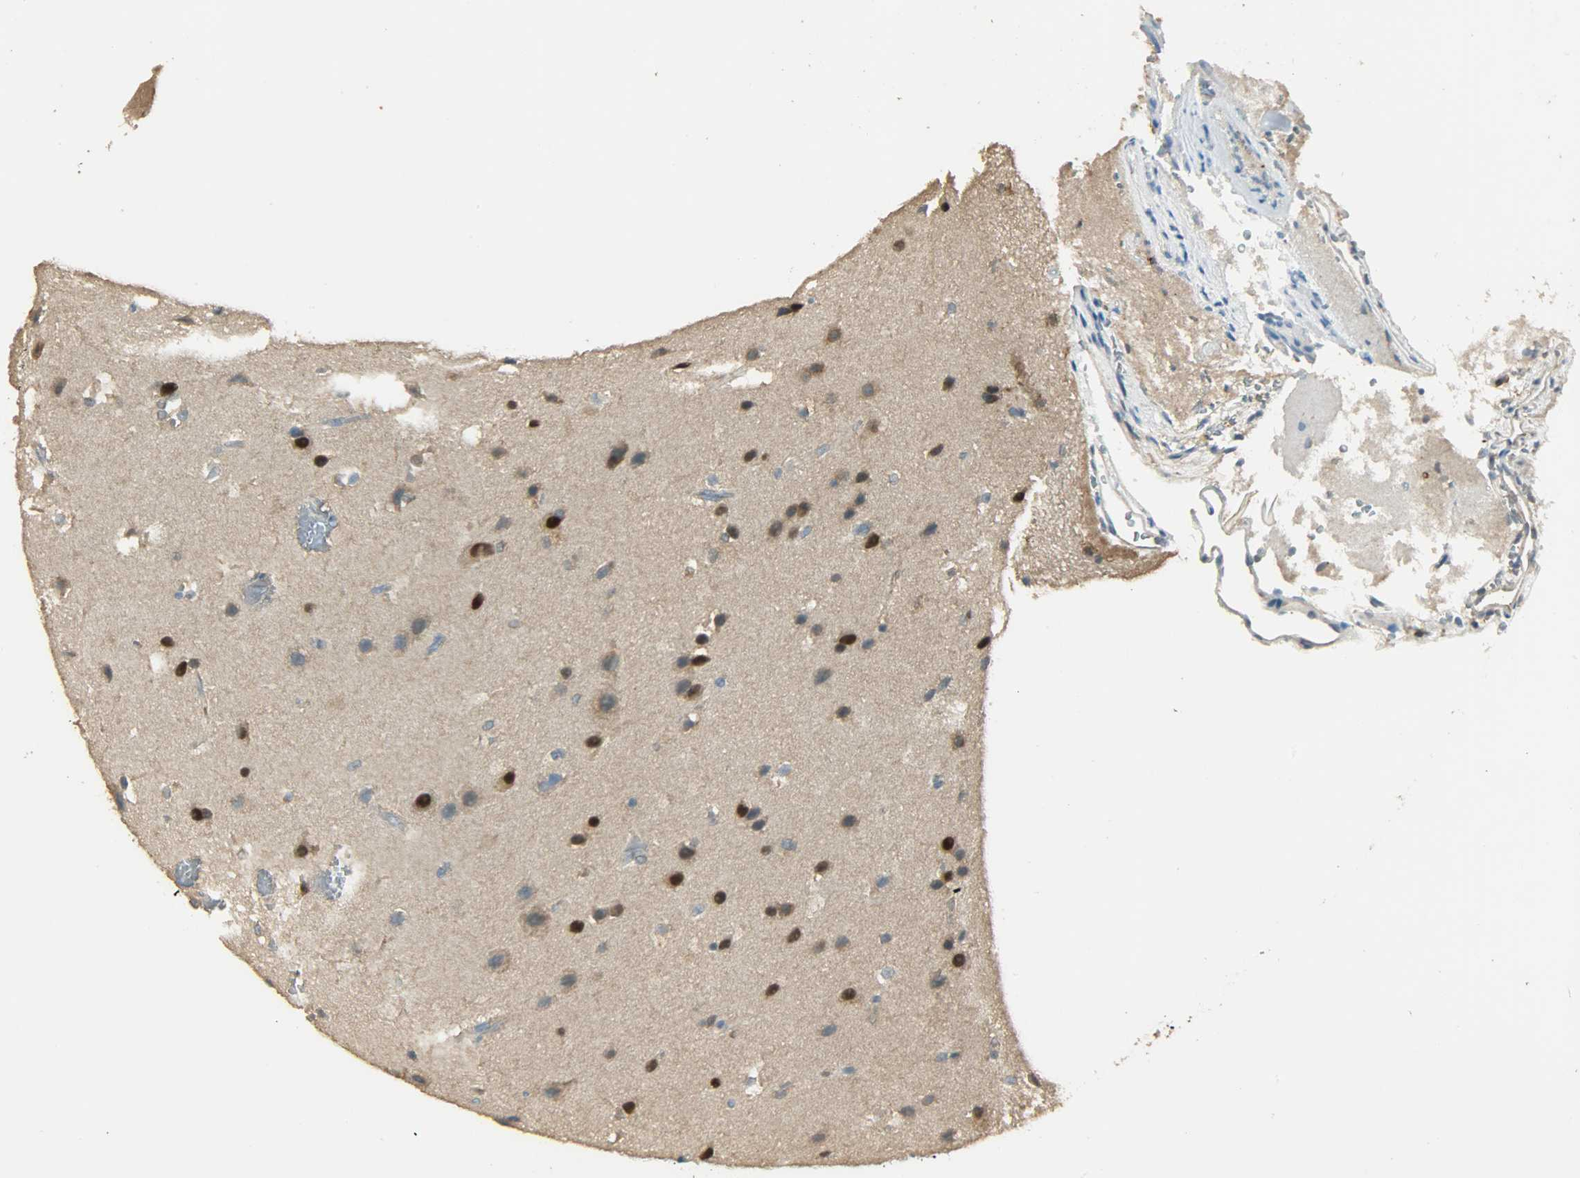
{"staining": {"intensity": "strong", "quantity": ">75%", "location": "nuclear"}, "tissue": "glioma", "cell_type": "Tumor cells", "image_type": "cancer", "snomed": [{"axis": "morphology", "description": "Glioma, malignant, Low grade"}, {"axis": "topography", "description": "Cerebral cortex"}], "caption": "Immunohistochemical staining of malignant glioma (low-grade) displays strong nuclear protein expression in about >75% of tumor cells.", "gene": "PRMT5", "patient": {"sex": "female", "age": 47}}